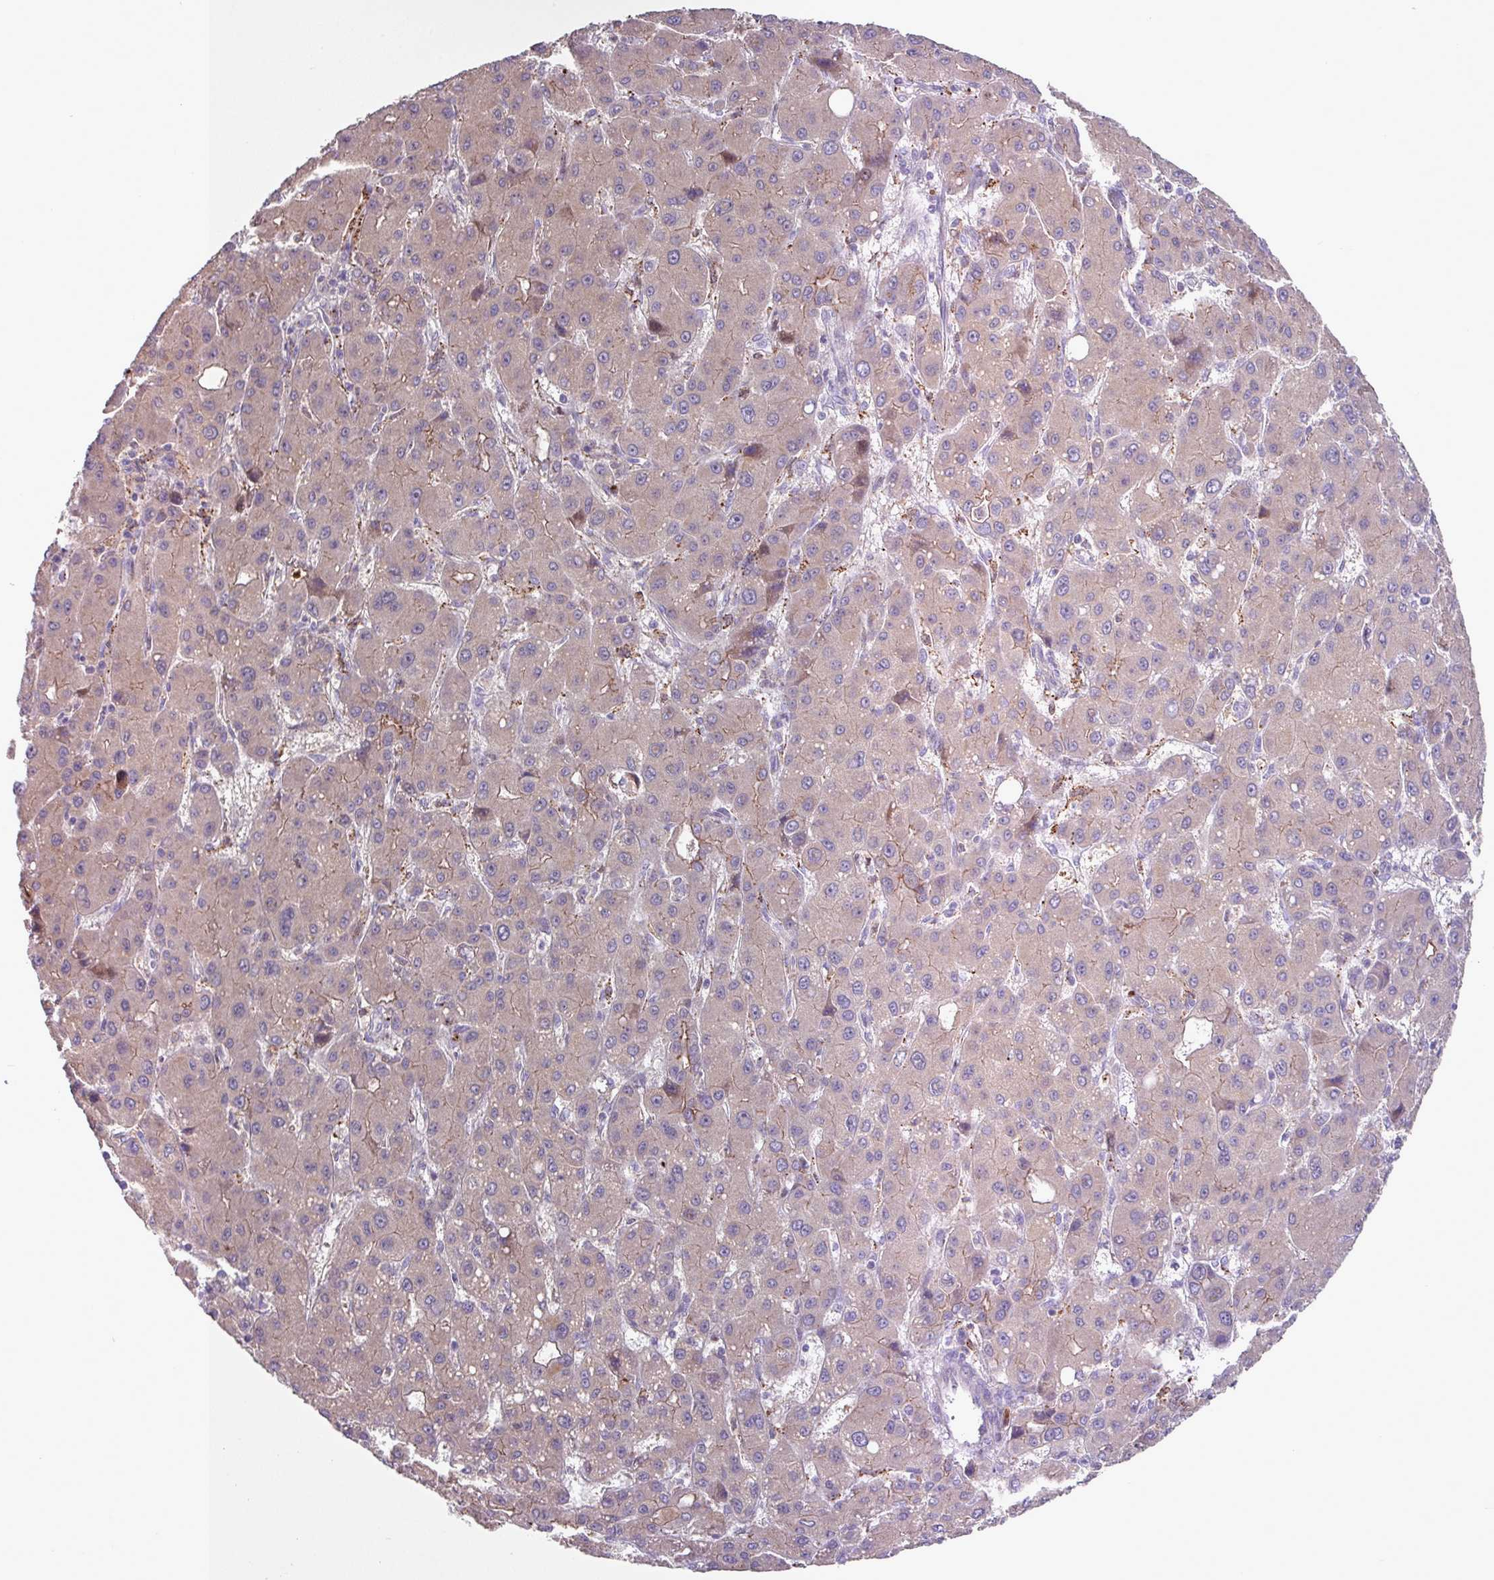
{"staining": {"intensity": "weak", "quantity": "<25%", "location": "cytoplasmic/membranous"}, "tissue": "liver cancer", "cell_type": "Tumor cells", "image_type": "cancer", "snomed": [{"axis": "morphology", "description": "Carcinoma, Hepatocellular, NOS"}, {"axis": "topography", "description": "Liver"}], "caption": "Tumor cells are negative for brown protein staining in hepatocellular carcinoma (liver).", "gene": "IQCJ", "patient": {"sex": "male", "age": 55}}